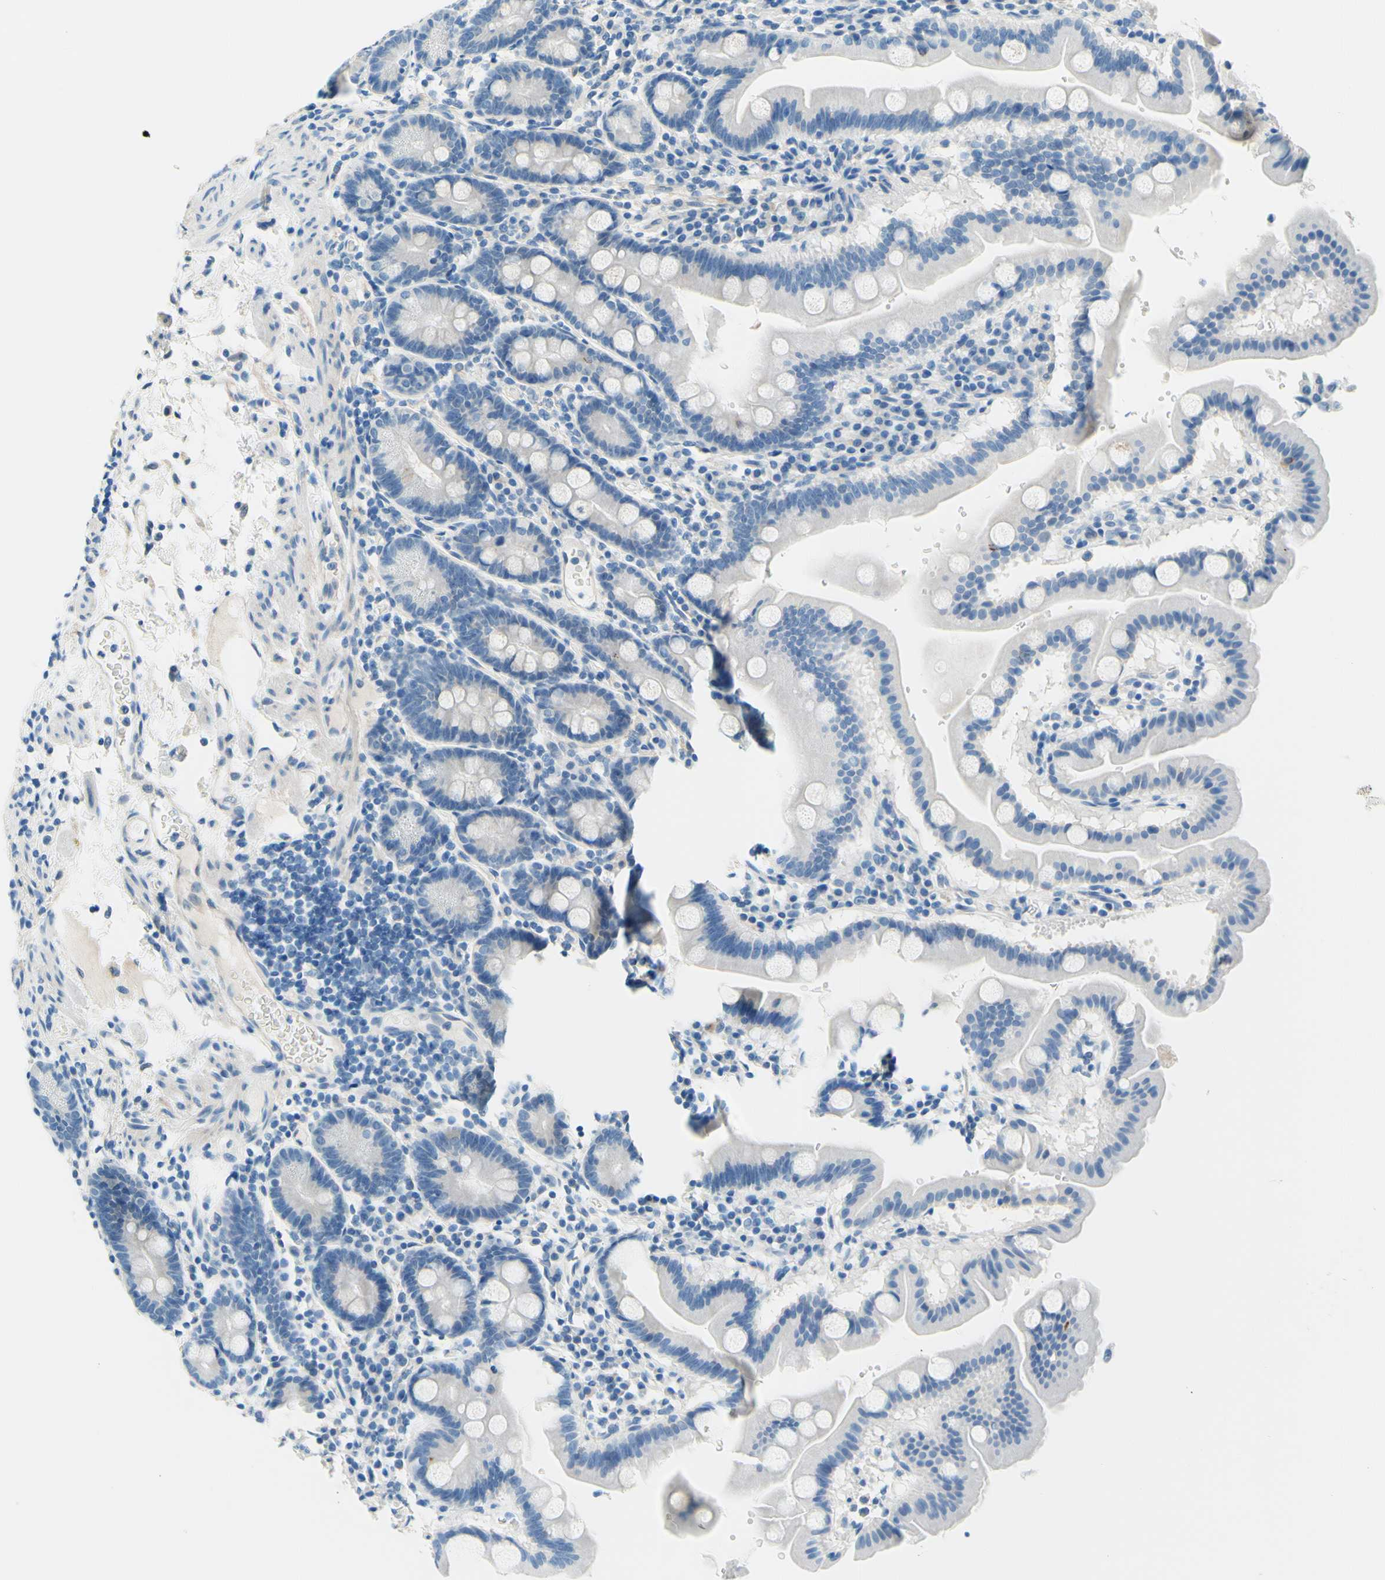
{"staining": {"intensity": "negative", "quantity": "none", "location": "none"}, "tissue": "duodenum", "cell_type": "Glandular cells", "image_type": "normal", "snomed": [{"axis": "morphology", "description": "Normal tissue, NOS"}, {"axis": "topography", "description": "Duodenum"}], "caption": "Immunohistochemistry (IHC) micrograph of unremarkable duodenum stained for a protein (brown), which exhibits no positivity in glandular cells.", "gene": "PASD1", "patient": {"sex": "male", "age": 50}}